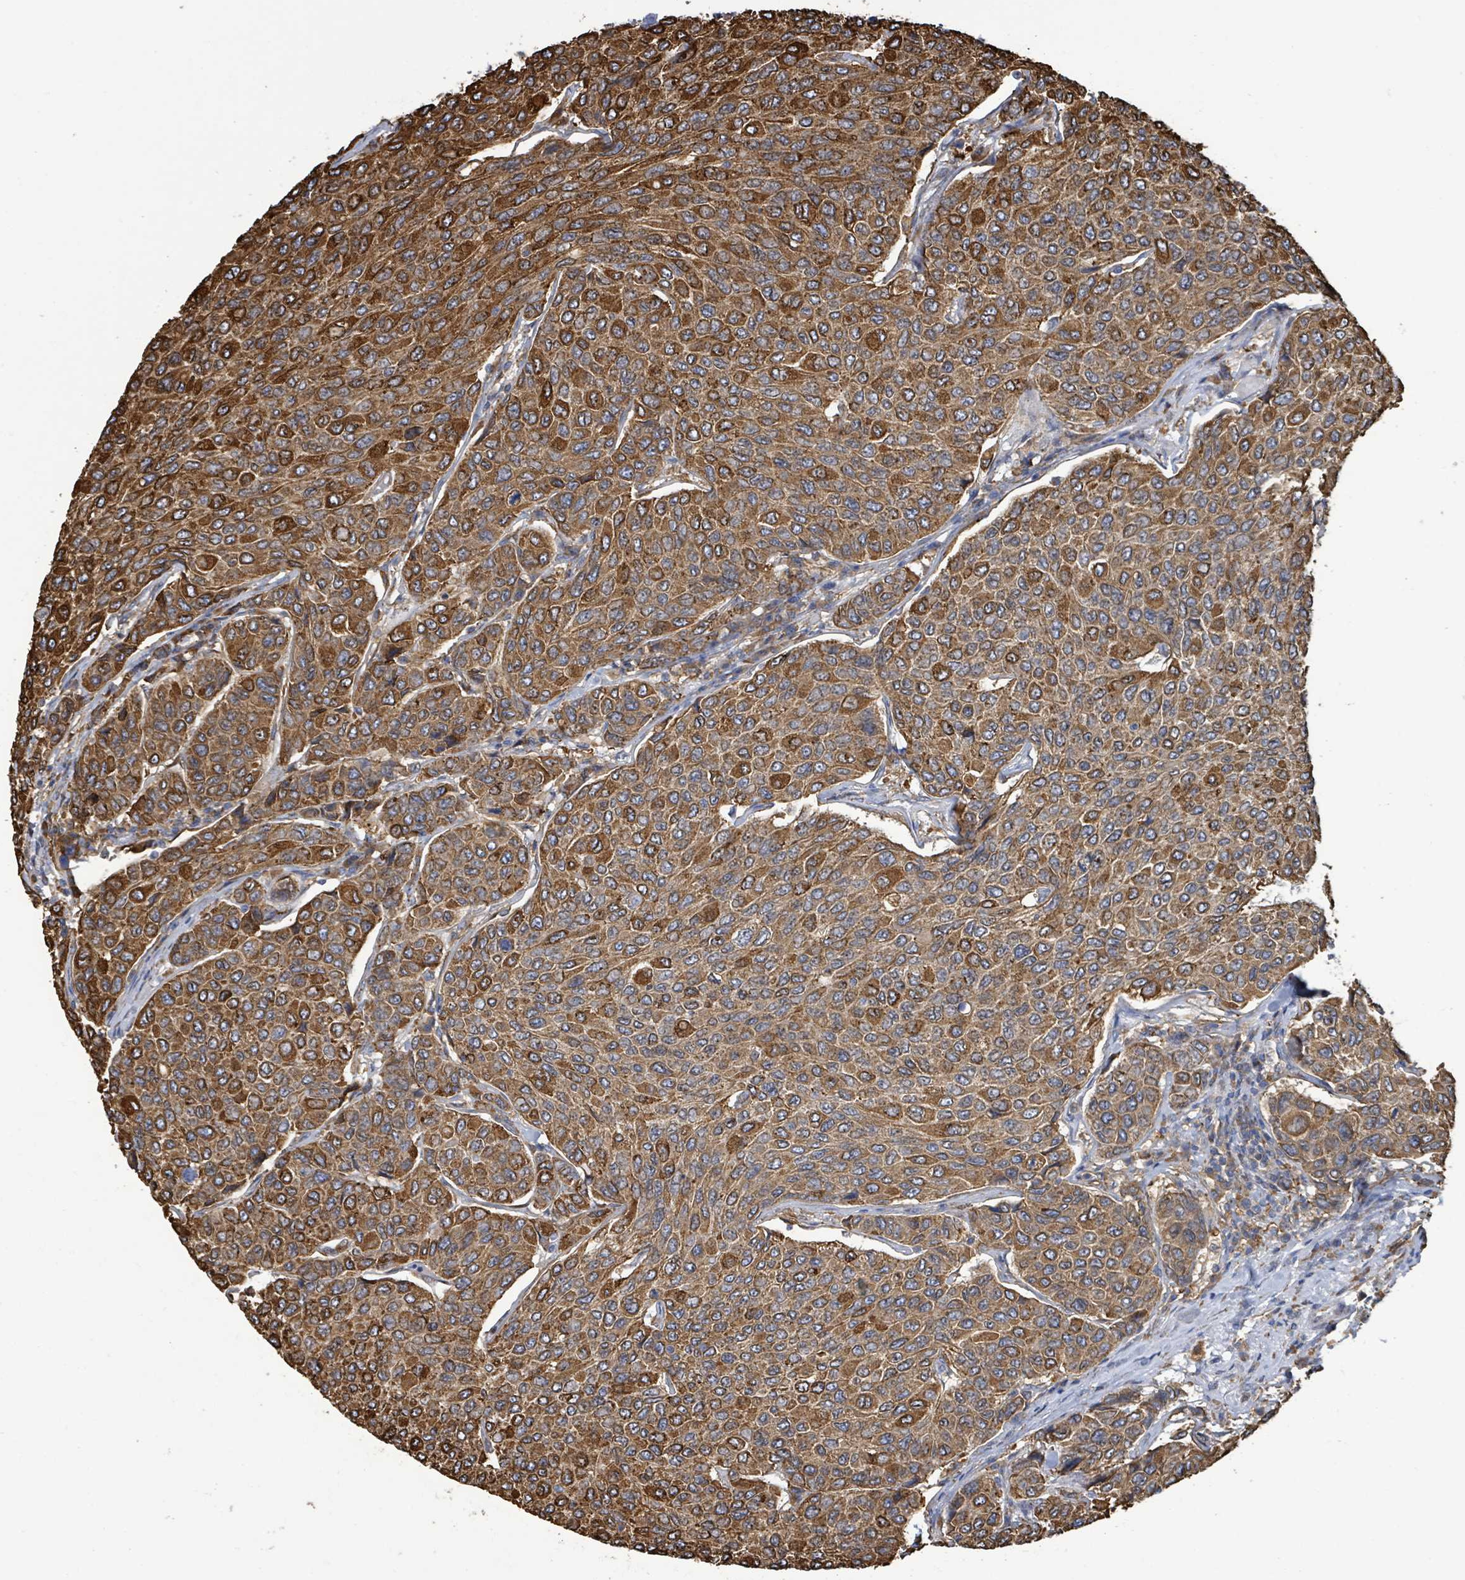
{"staining": {"intensity": "strong", "quantity": ">75%", "location": "cytoplasmic/membranous"}, "tissue": "breast cancer", "cell_type": "Tumor cells", "image_type": "cancer", "snomed": [{"axis": "morphology", "description": "Duct carcinoma"}, {"axis": "topography", "description": "Breast"}], "caption": "Breast cancer tissue exhibits strong cytoplasmic/membranous positivity in approximately >75% of tumor cells", "gene": "RFPL4A", "patient": {"sex": "female", "age": 55}}